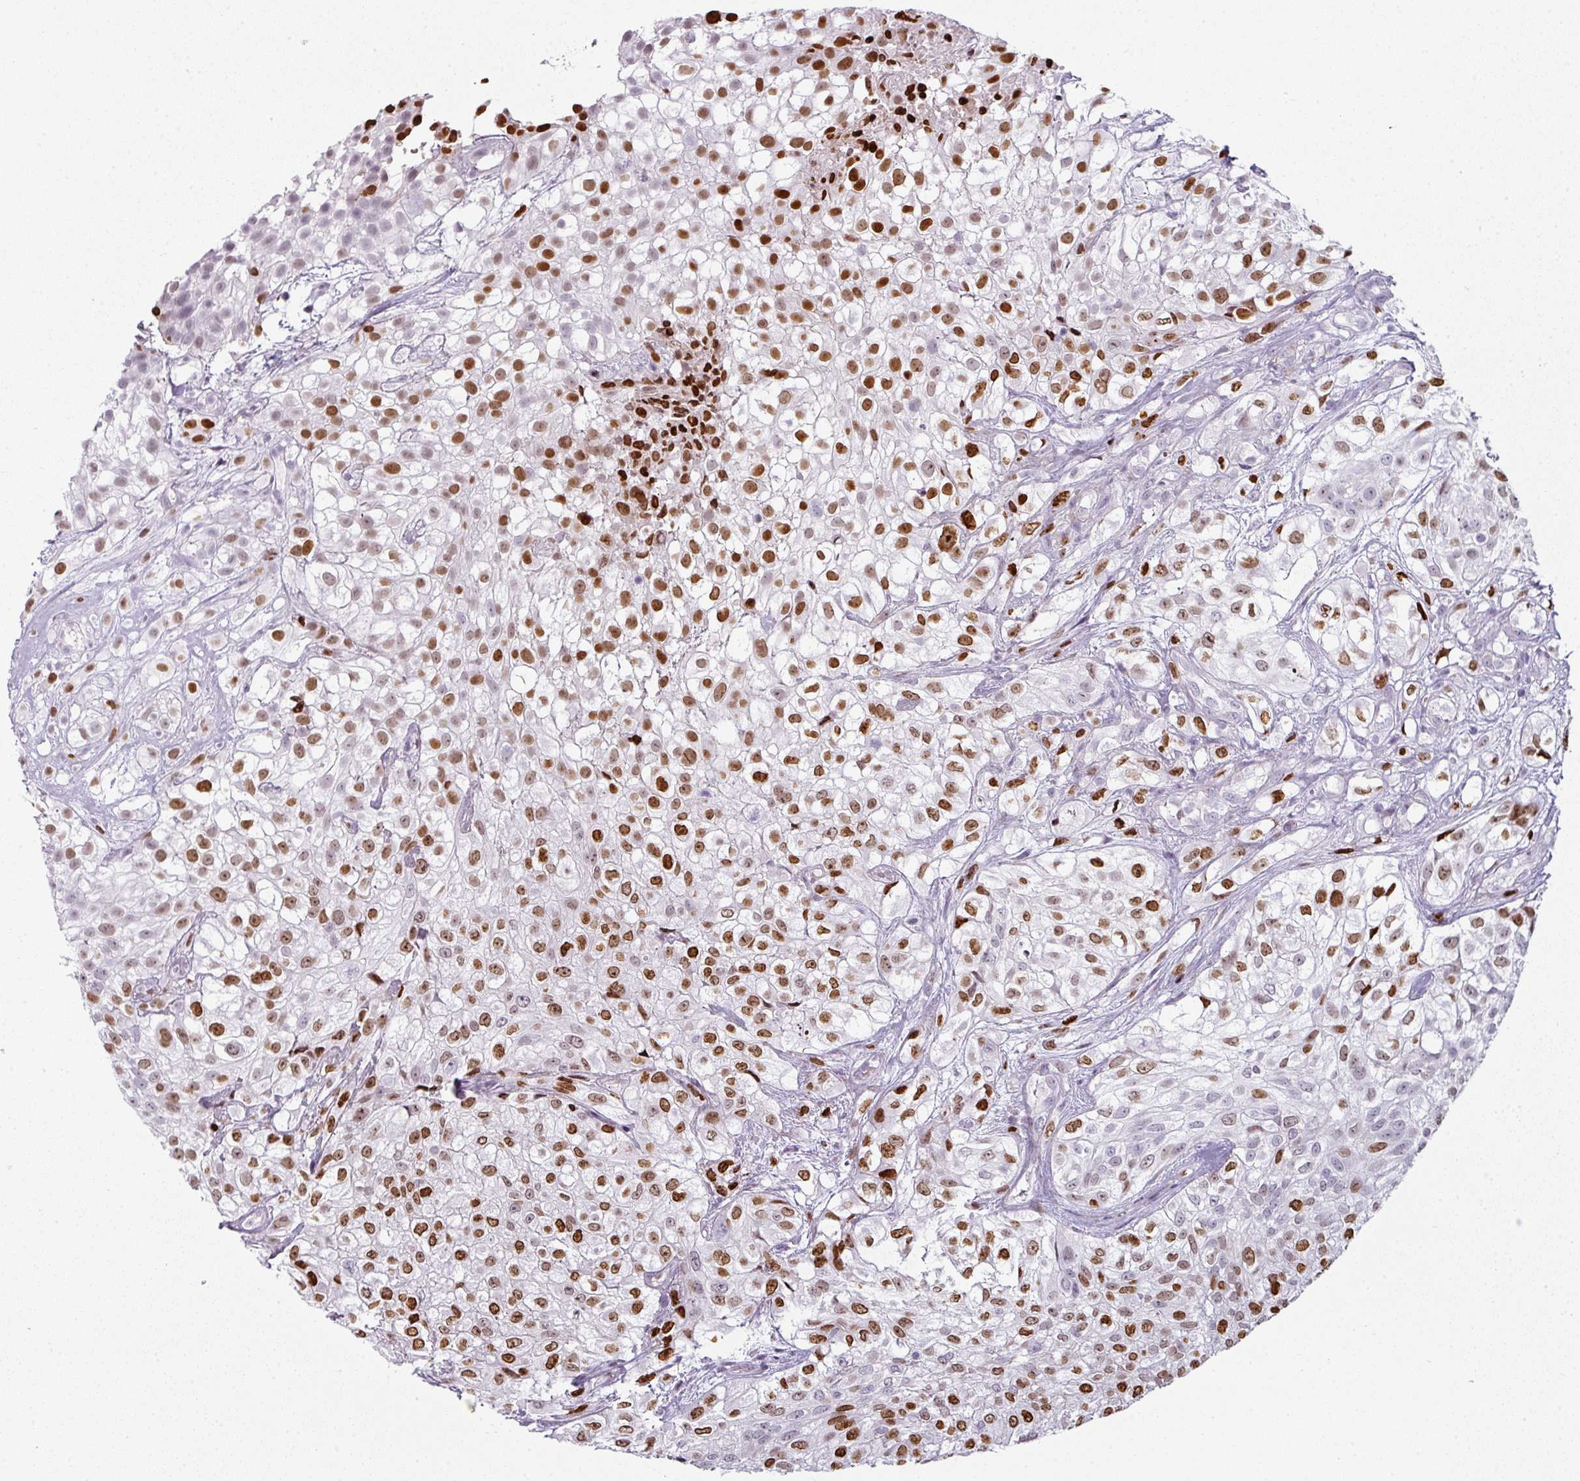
{"staining": {"intensity": "strong", "quantity": ">75%", "location": "nuclear"}, "tissue": "urothelial cancer", "cell_type": "Tumor cells", "image_type": "cancer", "snomed": [{"axis": "morphology", "description": "Urothelial carcinoma, High grade"}, {"axis": "topography", "description": "Urinary bladder"}], "caption": "The immunohistochemical stain labels strong nuclear staining in tumor cells of urothelial cancer tissue. (Stains: DAB (3,3'-diaminobenzidine) in brown, nuclei in blue, Microscopy: brightfield microscopy at high magnification).", "gene": "SYT8", "patient": {"sex": "male", "age": 56}}